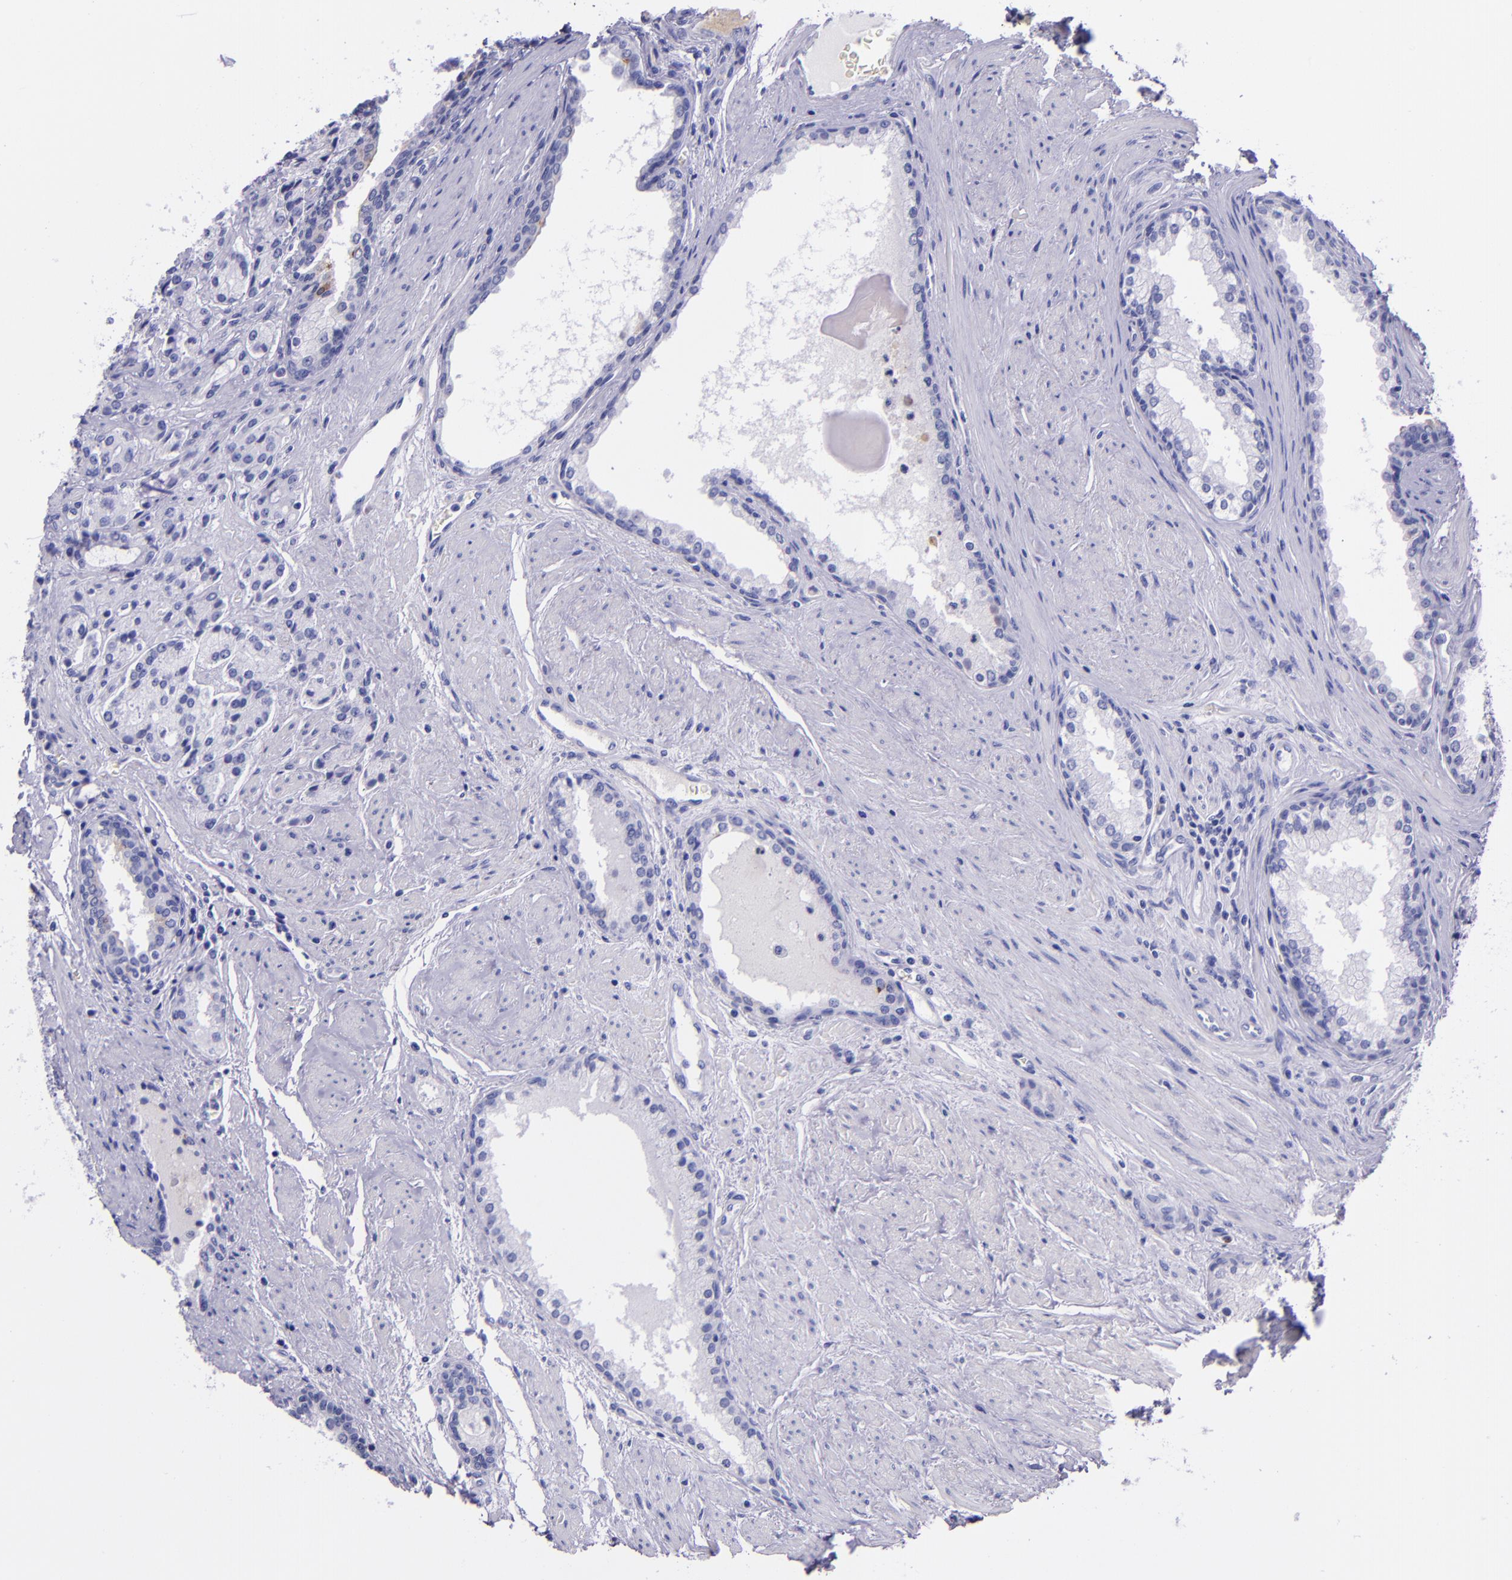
{"staining": {"intensity": "negative", "quantity": "none", "location": "none"}, "tissue": "prostate cancer", "cell_type": "Tumor cells", "image_type": "cancer", "snomed": [{"axis": "morphology", "description": "Adenocarcinoma, Medium grade"}, {"axis": "topography", "description": "Prostate"}], "caption": "Immunohistochemical staining of human medium-grade adenocarcinoma (prostate) shows no significant positivity in tumor cells.", "gene": "SLPI", "patient": {"sex": "male", "age": 72}}